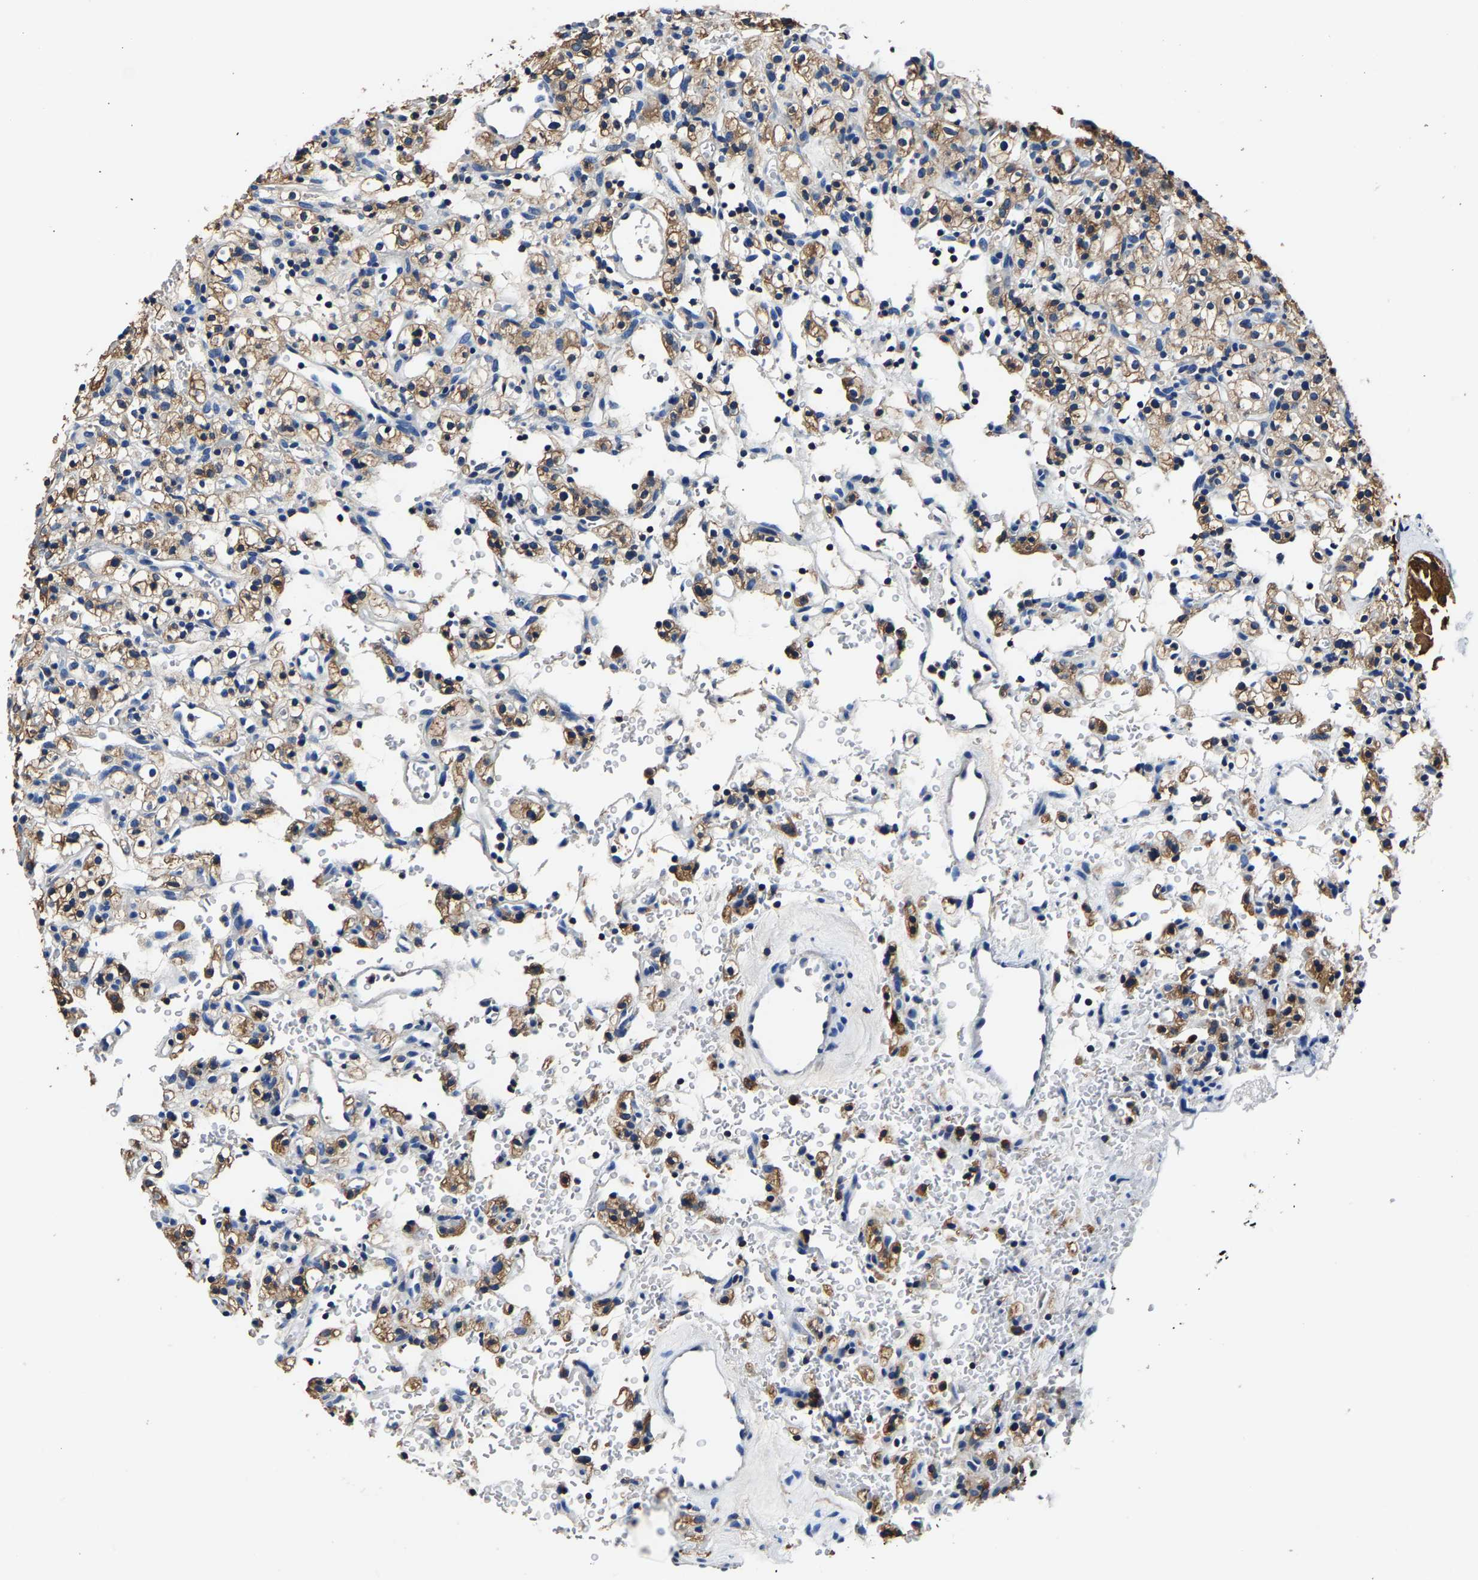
{"staining": {"intensity": "moderate", "quantity": ">75%", "location": "cytoplasmic/membranous"}, "tissue": "renal cancer", "cell_type": "Tumor cells", "image_type": "cancer", "snomed": [{"axis": "morphology", "description": "Normal tissue, NOS"}, {"axis": "morphology", "description": "Adenocarcinoma, NOS"}, {"axis": "topography", "description": "Kidney"}], "caption": "Immunohistochemical staining of renal cancer exhibits medium levels of moderate cytoplasmic/membranous protein positivity in about >75% of tumor cells. (Stains: DAB (3,3'-diaminobenzidine) in brown, nuclei in blue, Microscopy: brightfield microscopy at high magnification).", "gene": "ALDOB", "patient": {"sex": "female", "age": 72}}